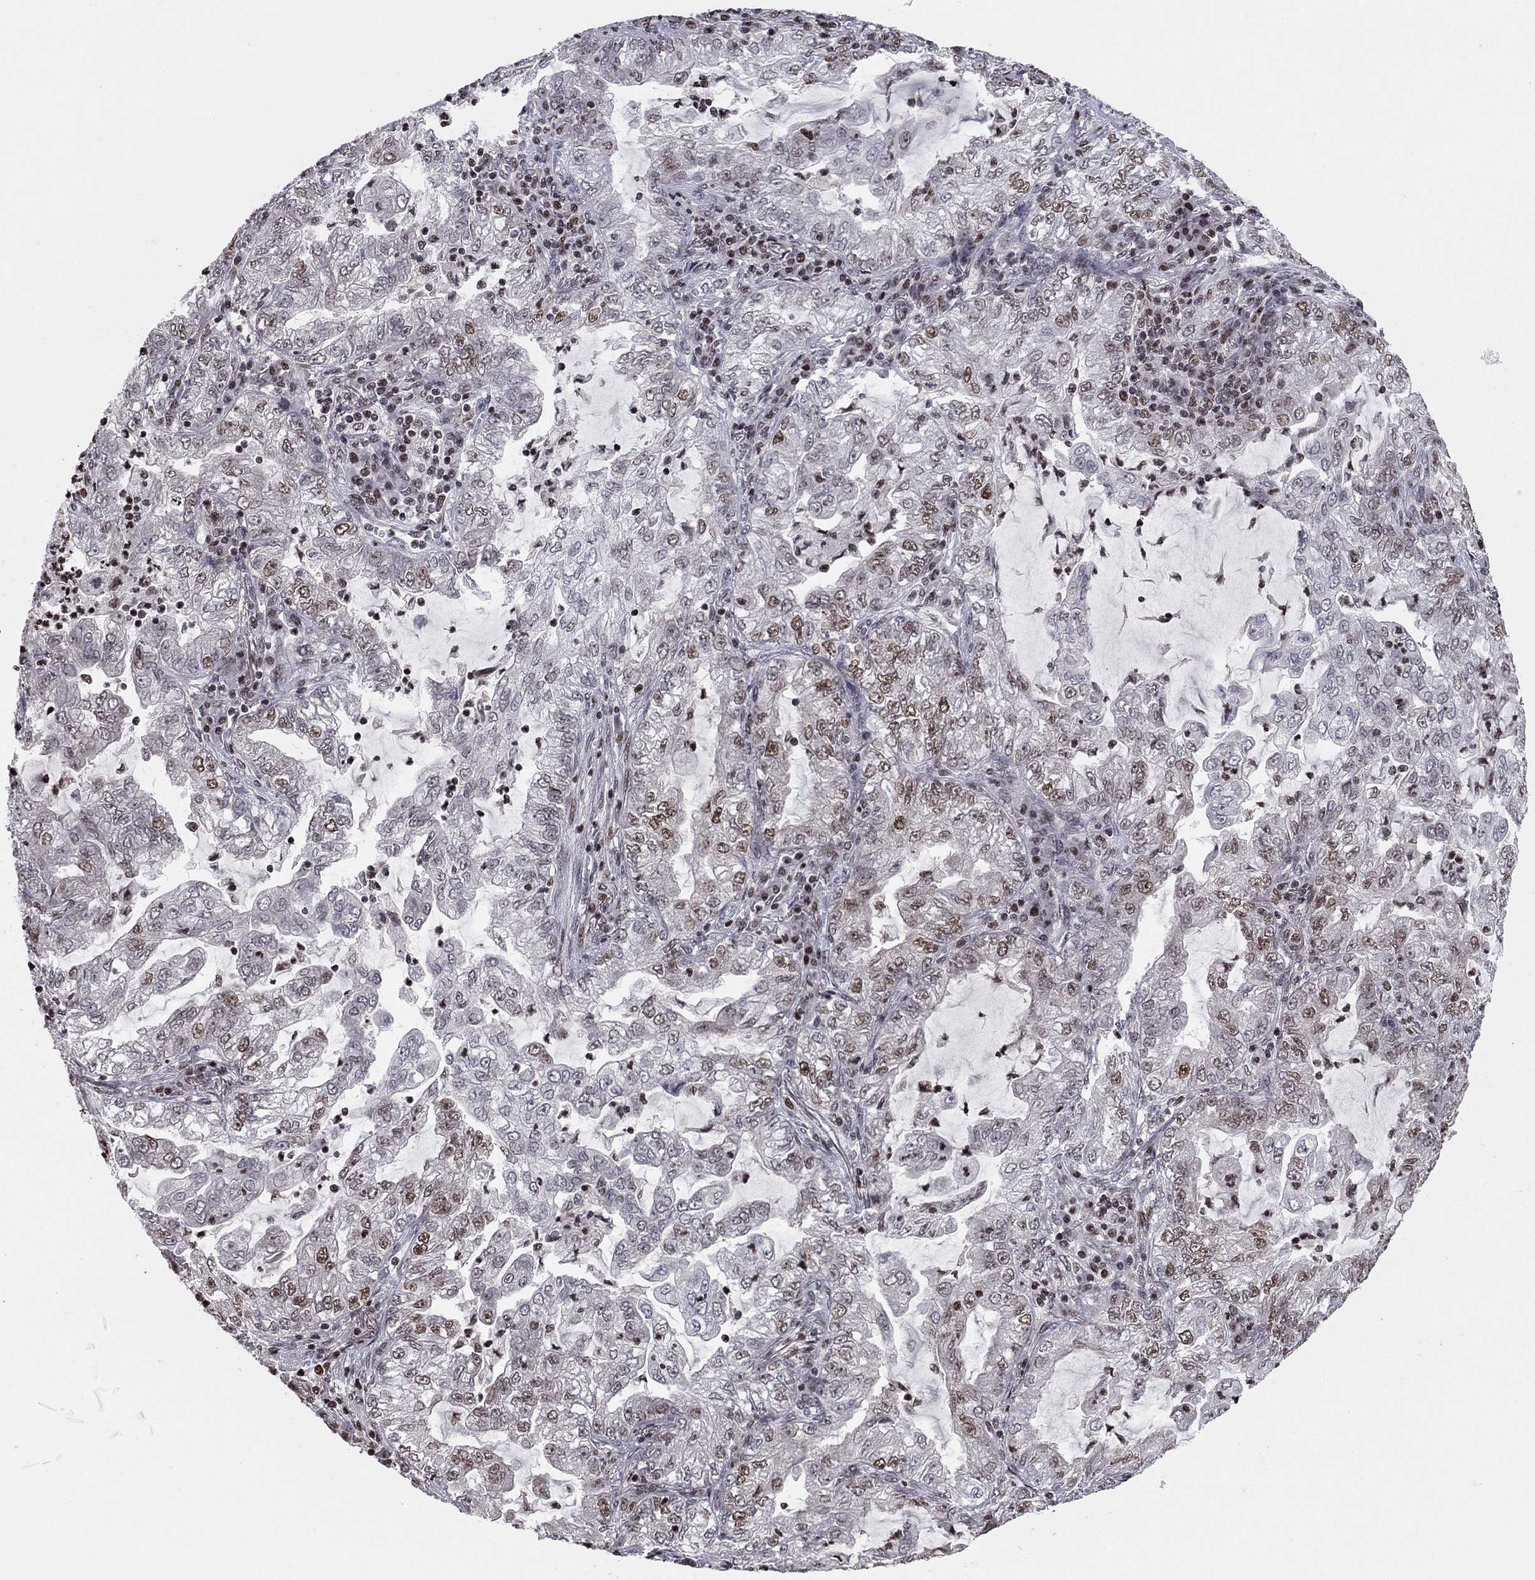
{"staining": {"intensity": "moderate", "quantity": "25%-75%", "location": "nuclear"}, "tissue": "lung cancer", "cell_type": "Tumor cells", "image_type": "cancer", "snomed": [{"axis": "morphology", "description": "Adenocarcinoma, NOS"}, {"axis": "topography", "description": "Lung"}], "caption": "Approximately 25%-75% of tumor cells in human lung cancer (adenocarcinoma) show moderate nuclear protein positivity as visualized by brown immunohistochemical staining.", "gene": "RNASEH2C", "patient": {"sex": "female", "age": 73}}